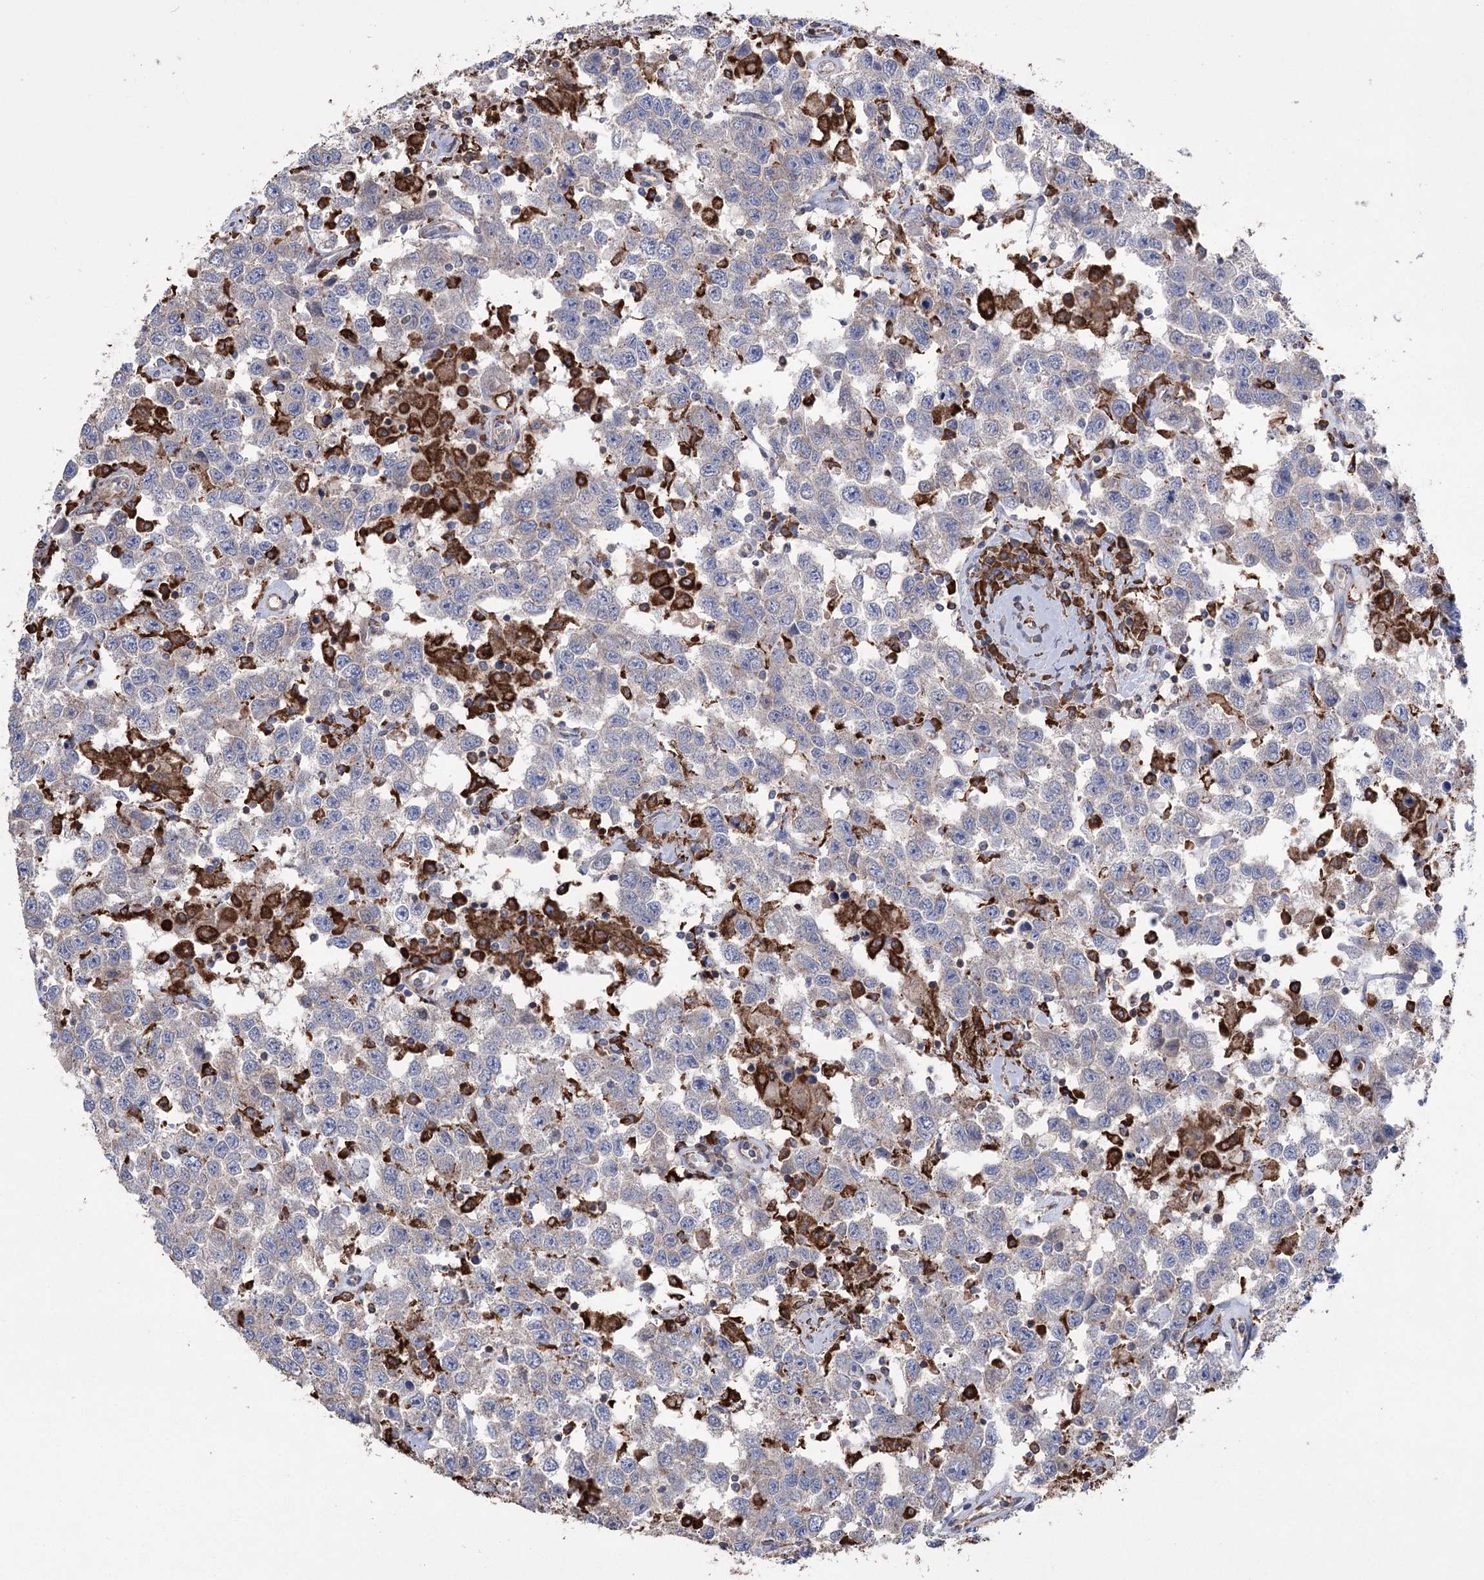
{"staining": {"intensity": "negative", "quantity": "none", "location": "none"}, "tissue": "testis cancer", "cell_type": "Tumor cells", "image_type": "cancer", "snomed": [{"axis": "morphology", "description": "Seminoma, NOS"}, {"axis": "topography", "description": "Testis"}], "caption": "Image shows no protein positivity in tumor cells of testis seminoma tissue.", "gene": "TRIM71", "patient": {"sex": "male", "age": 41}}